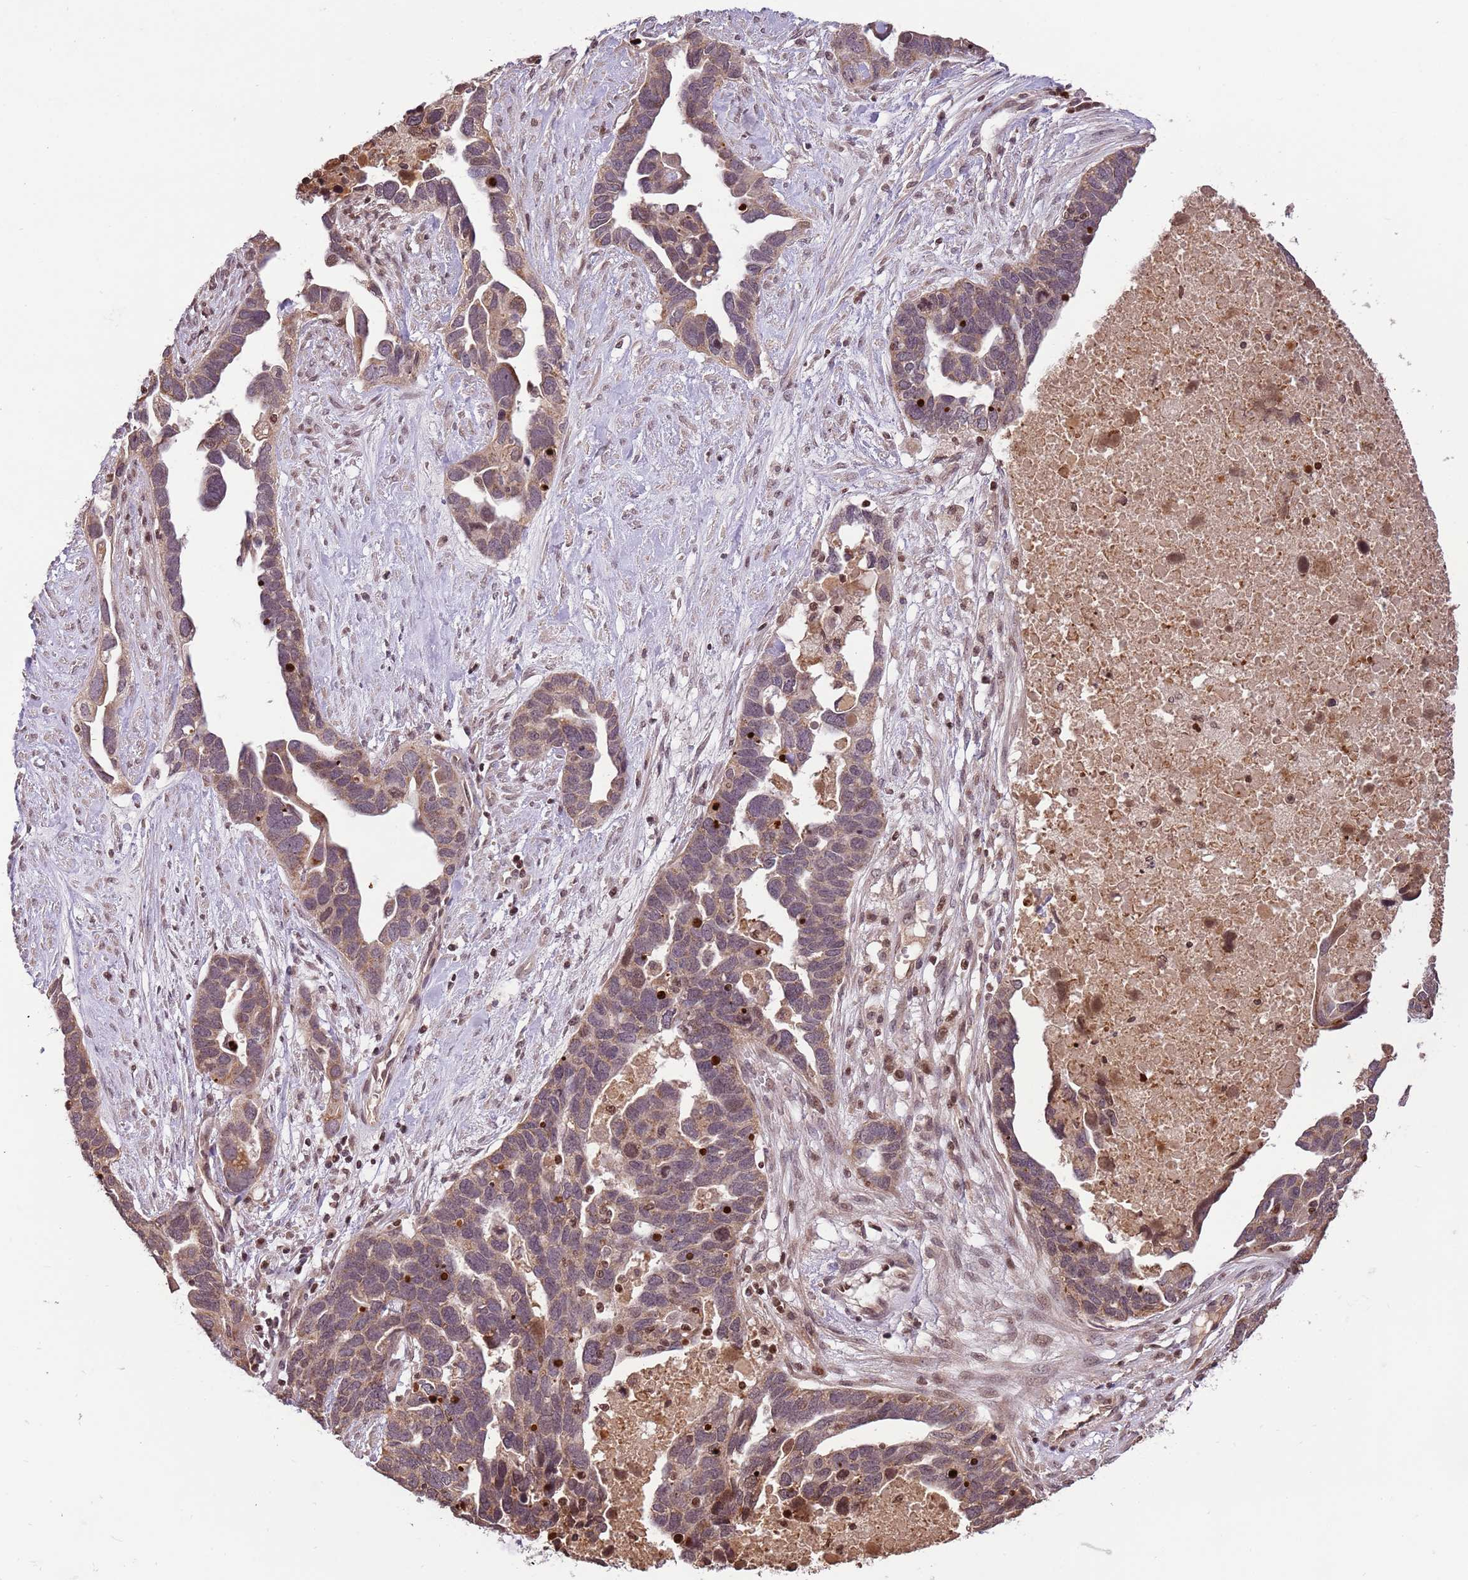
{"staining": {"intensity": "weak", "quantity": "25%-75%", "location": "cytoplasmic/membranous"}, "tissue": "ovarian cancer", "cell_type": "Tumor cells", "image_type": "cancer", "snomed": [{"axis": "morphology", "description": "Cystadenocarcinoma, serous, NOS"}, {"axis": "topography", "description": "Ovary"}], "caption": "The histopathology image reveals immunohistochemical staining of ovarian cancer. There is weak cytoplasmic/membranous expression is appreciated in approximately 25%-75% of tumor cells. The protein of interest is stained brown, and the nuclei are stained in blue (DAB IHC with brightfield microscopy, high magnification).", "gene": "SAMSN1", "patient": {"sex": "female", "age": 54}}